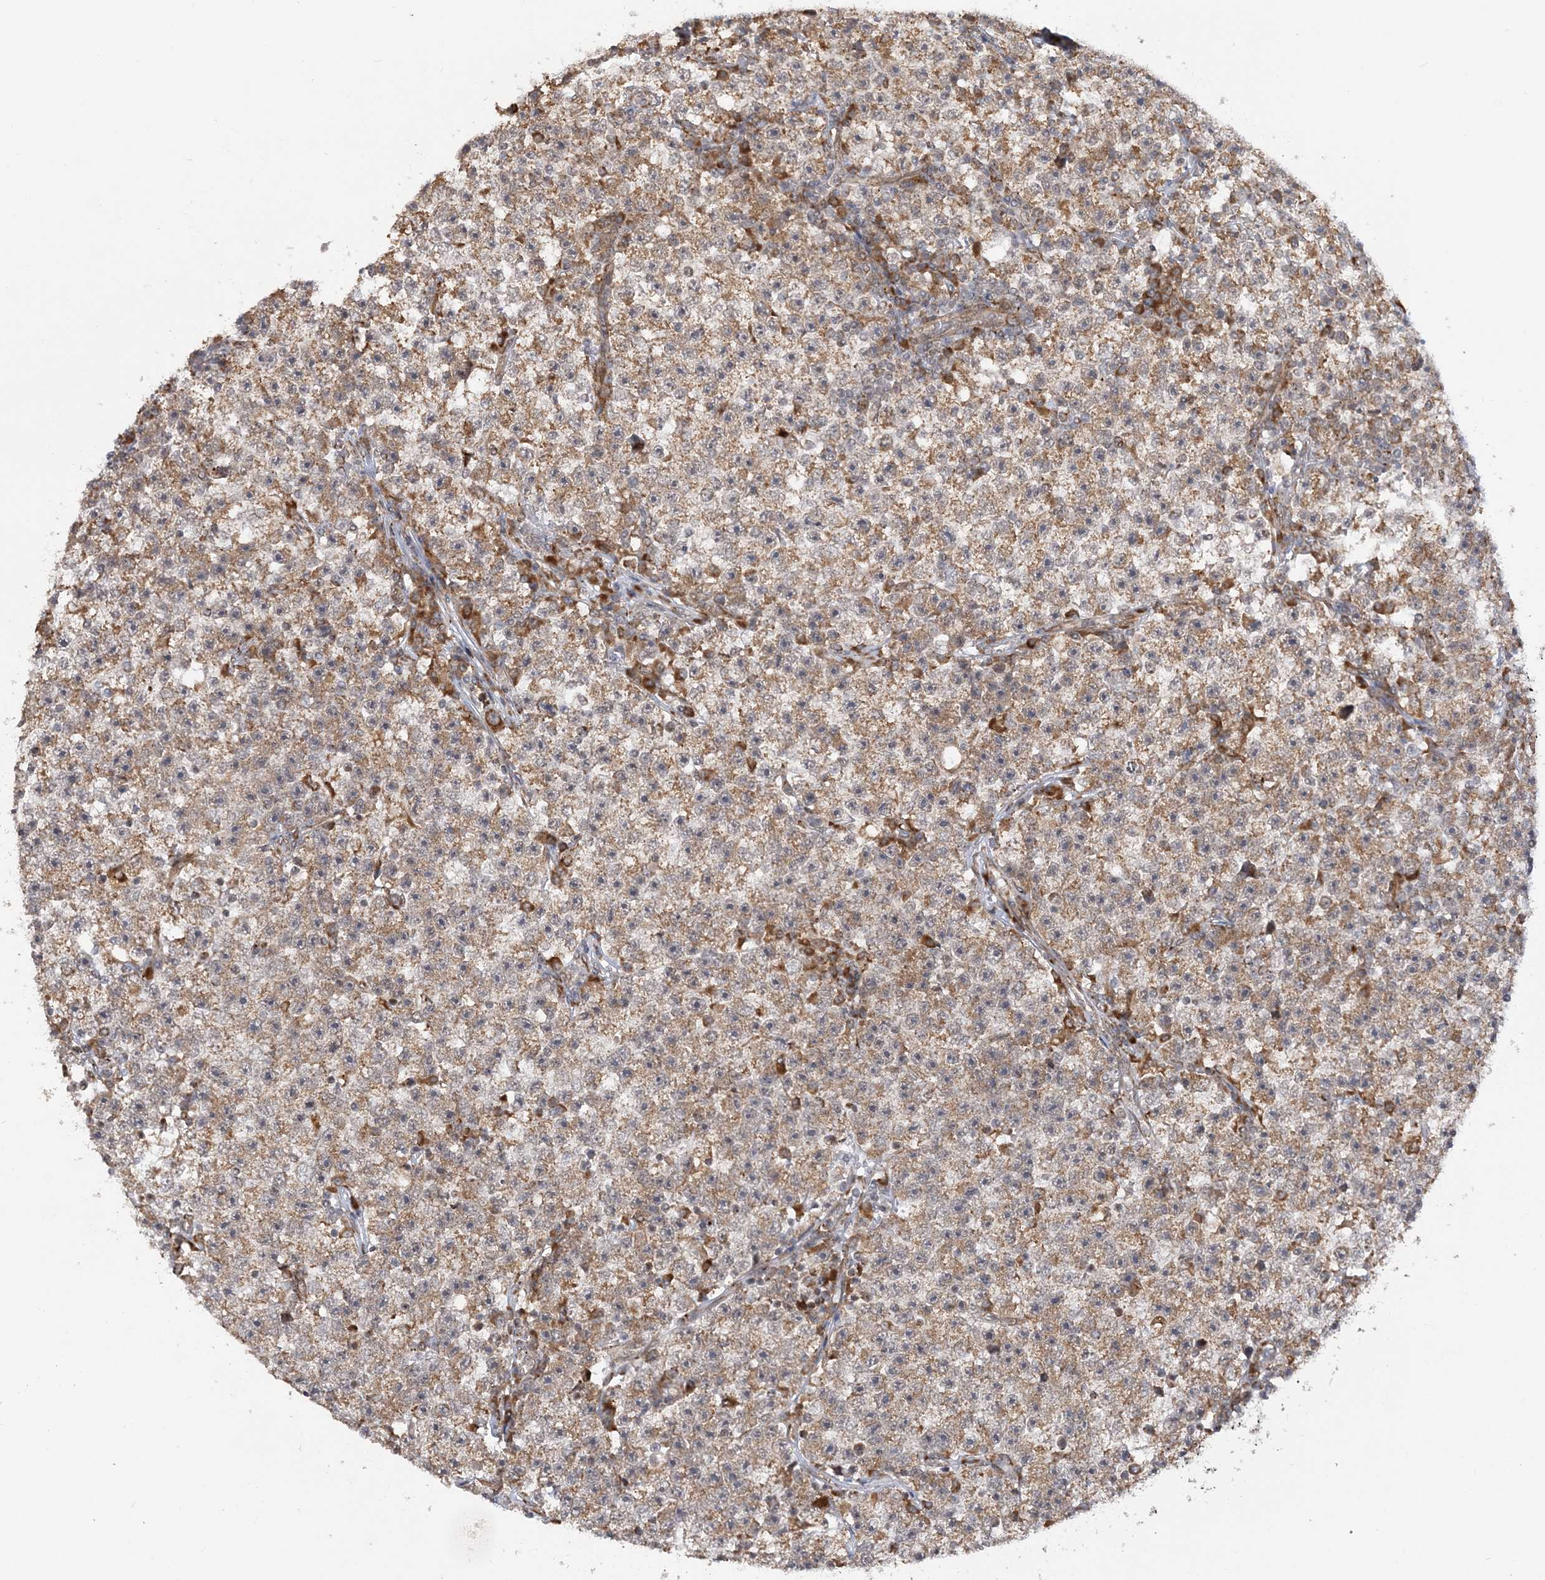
{"staining": {"intensity": "moderate", "quantity": ">75%", "location": "cytoplasmic/membranous"}, "tissue": "testis cancer", "cell_type": "Tumor cells", "image_type": "cancer", "snomed": [{"axis": "morphology", "description": "Seminoma, NOS"}, {"axis": "topography", "description": "Testis"}], "caption": "About >75% of tumor cells in testis cancer exhibit moderate cytoplasmic/membranous protein positivity as visualized by brown immunohistochemical staining.", "gene": "MRPL47", "patient": {"sex": "male", "age": 22}}